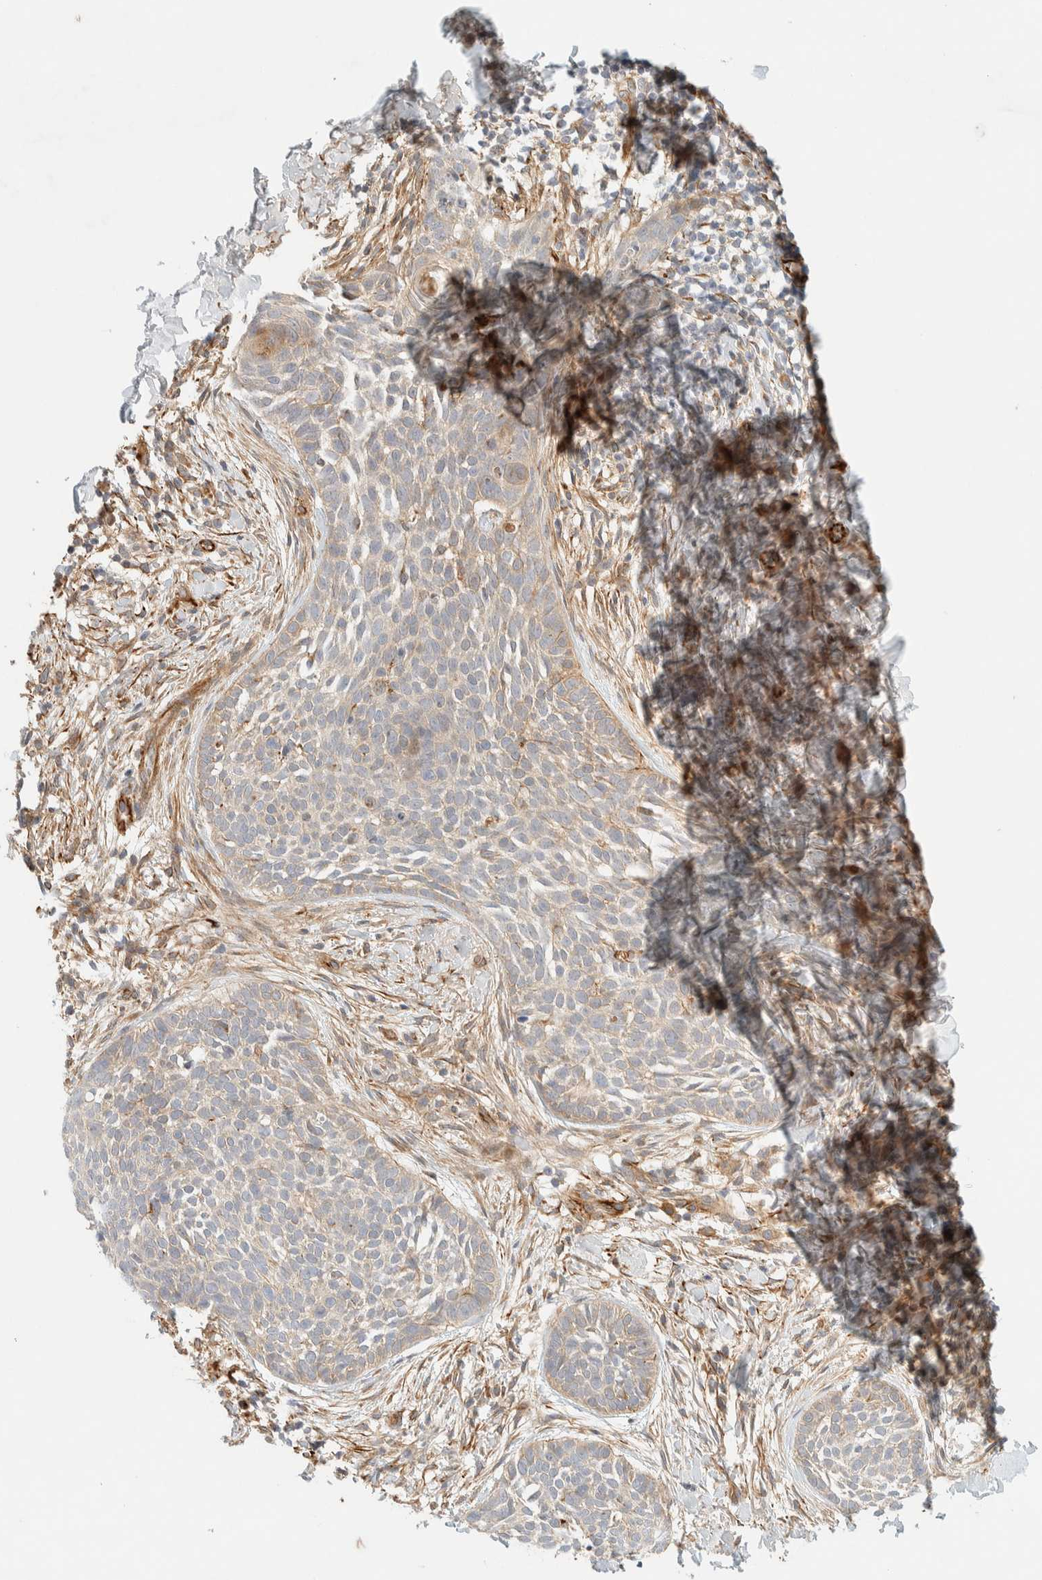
{"staining": {"intensity": "weak", "quantity": ">75%", "location": "cytoplasmic/membranous"}, "tissue": "skin cancer", "cell_type": "Tumor cells", "image_type": "cancer", "snomed": [{"axis": "morphology", "description": "Normal tissue, NOS"}, {"axis": "morphology", "description": "Basal cell carcinoma"}, {"axis": "topography", "description": "Skin"}], "caption": "Immunohistochemical staining of human skin basal cell carcinoma reveals low levels of weak cytoplasmic/membranous protein expression in about >75% of tumor cells.", "gene": "FAT1", "patient": {"sex": "male", "age": 67}}